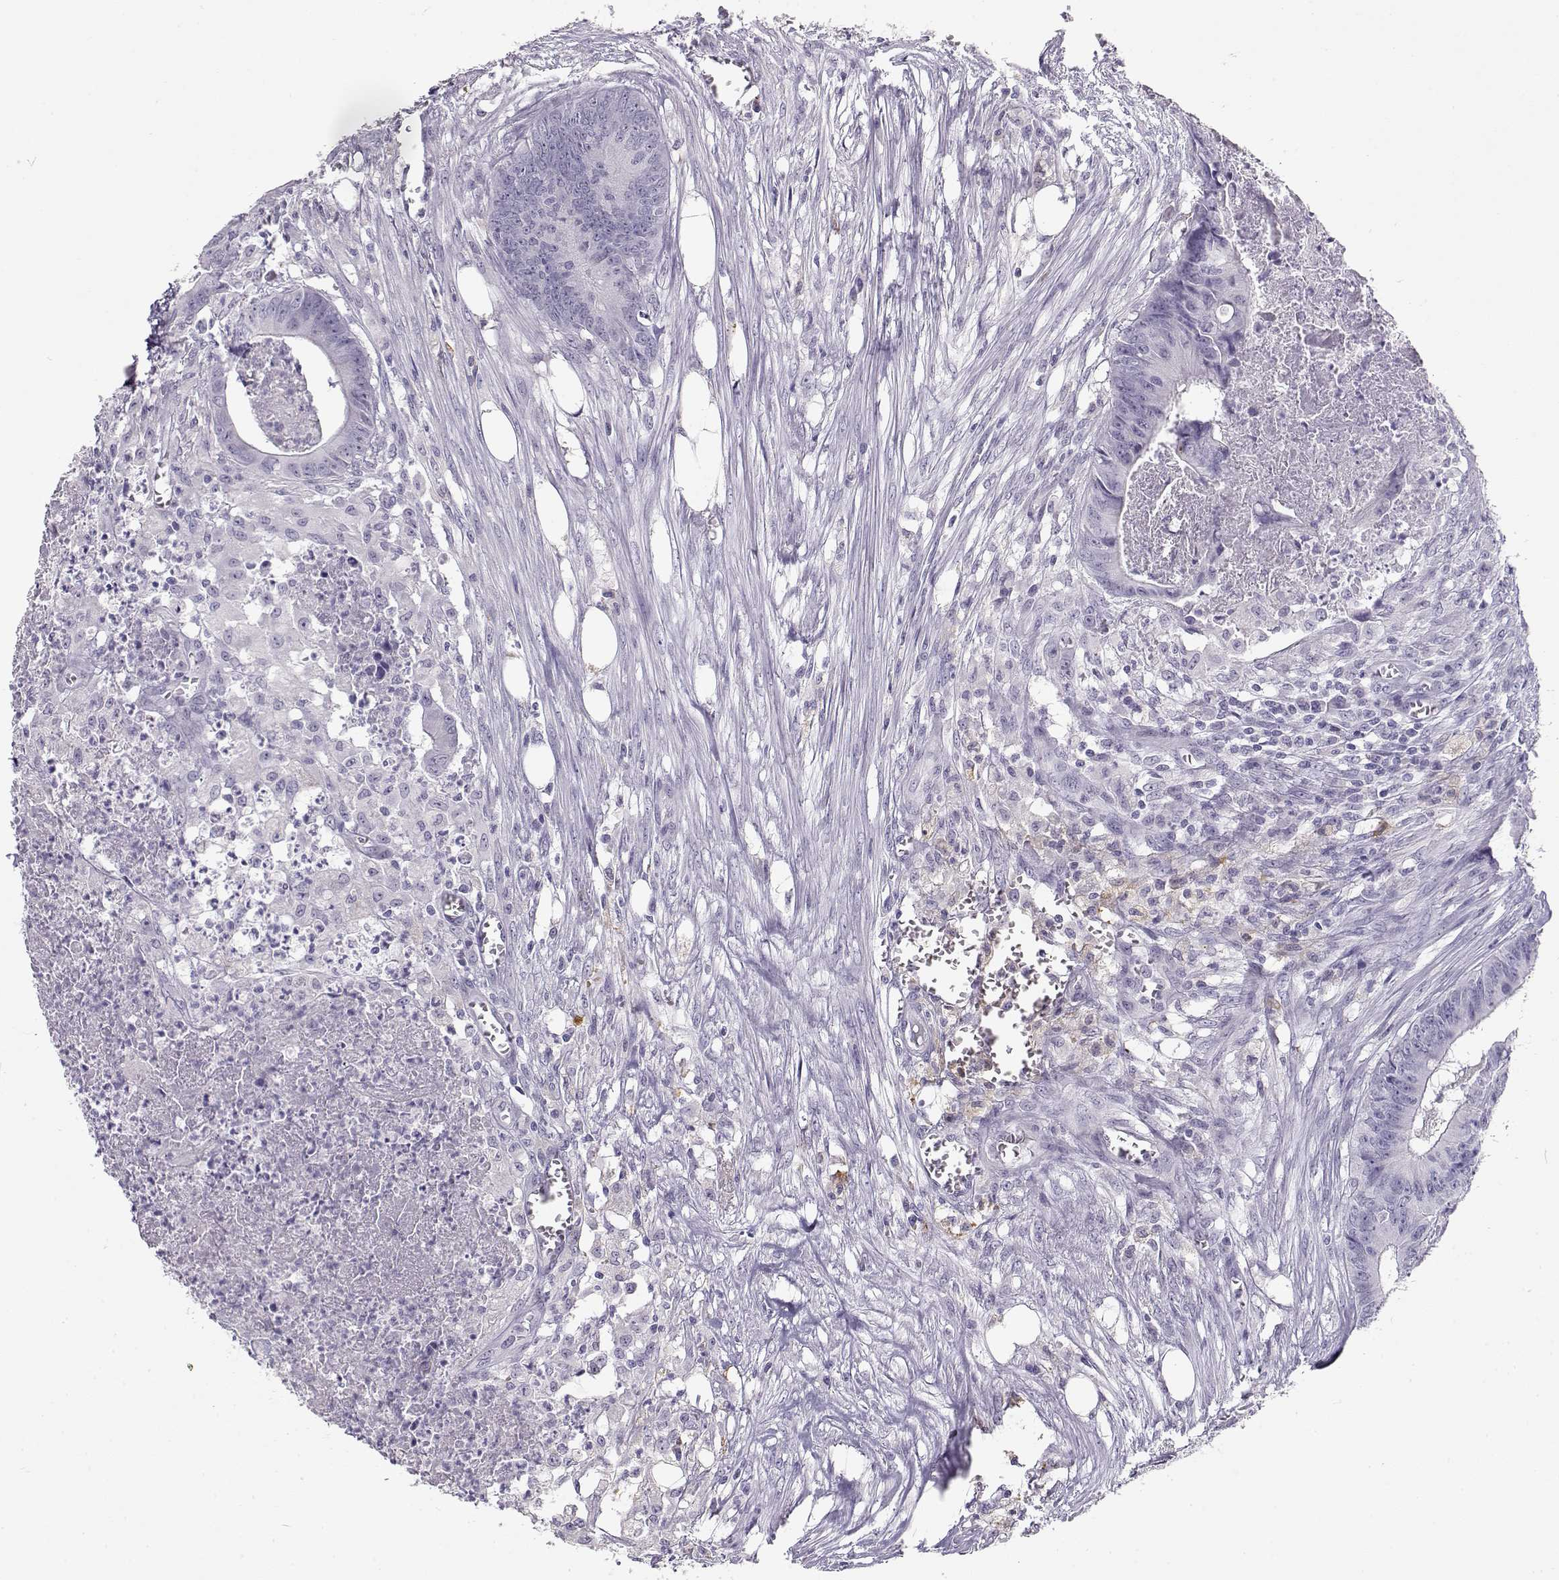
{"staining": {"intensity": "negative", "quantity": "none", "location": "none"}, "tissue": "colorectal cancer", "cell_type": "Tumor cells", "image_type": "cancer", "snomed": [{"axis": "morphology", "description": "Adenocarcinoma, NOS"}, {"axis": "topography", "description": "Colon"}], "caption": "IHC micrograph of adenocarcinoma (colorectal) stained for a protein (brown), which demonstrates no expression in tumor cells. The staining was performed using DAB to visualize the protein expression in brown, while the nuclei were stained in blue with hematoxylin (Magnification: 20x).", "gene": "NUTM1", "patient": {"sex": "male", "age": 84}}